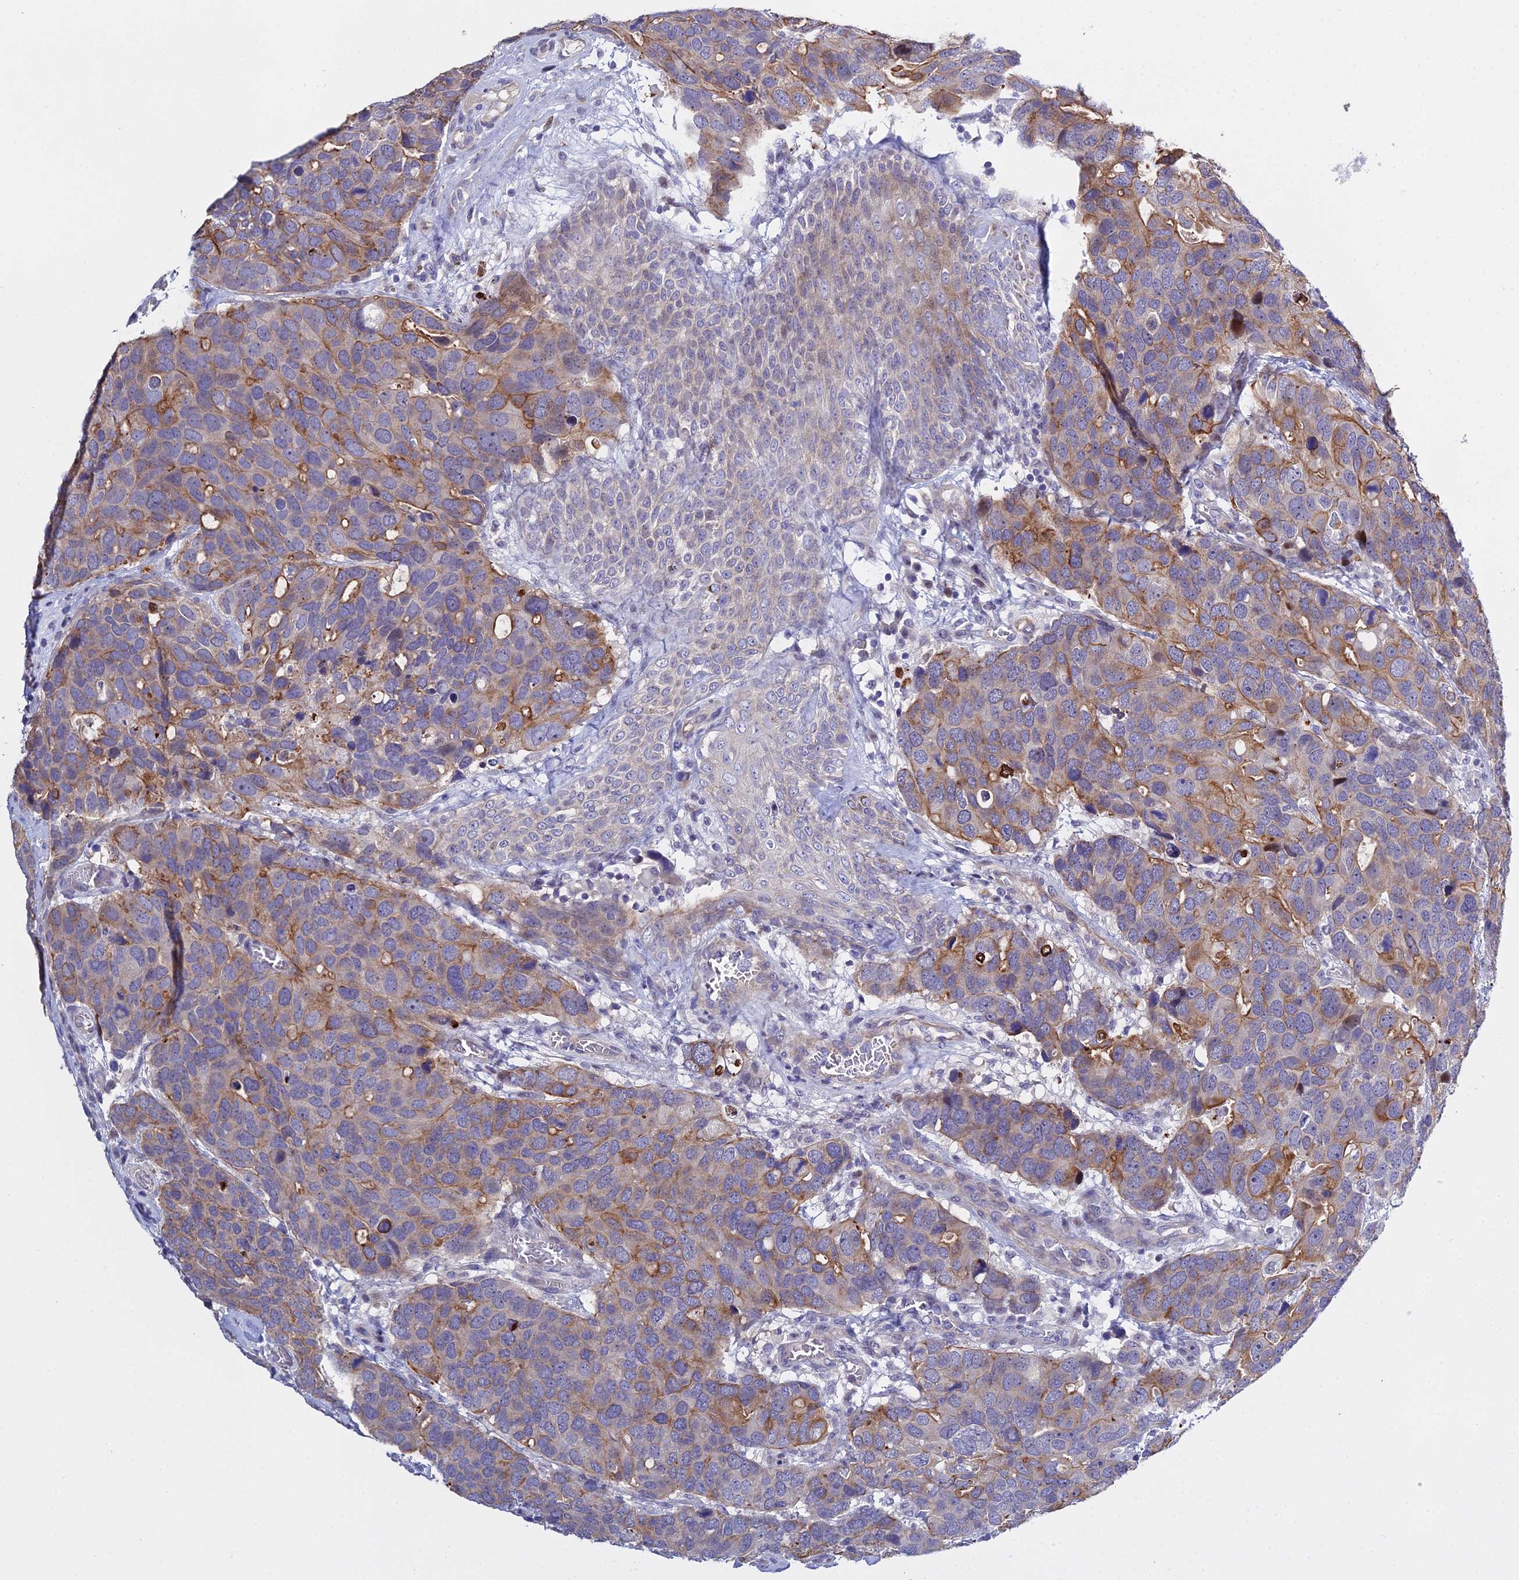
{"staining": {"intensity": "moderate", "quantity": "<25%", "location": "cytoplasmic/membranous"}, "tissue": "breast cancer", "cell_type": "Tumor cells", "image_type": "cancer", "snomed": [{"axis": "morphology", "description": "Duct carcinoma"}, {"axis": "topography", "description": "Breast"}], "caption": "Immunohistochemistry (IHC) (DAB (3,3'-diaminobenzidine)) staining of human breast cancer displays moderate cytoplasmic/membranous protein expression in approximately <25% of tumor cells.", "gene": "LZTS2", "patient": {"sex": "female", "age": 83}}